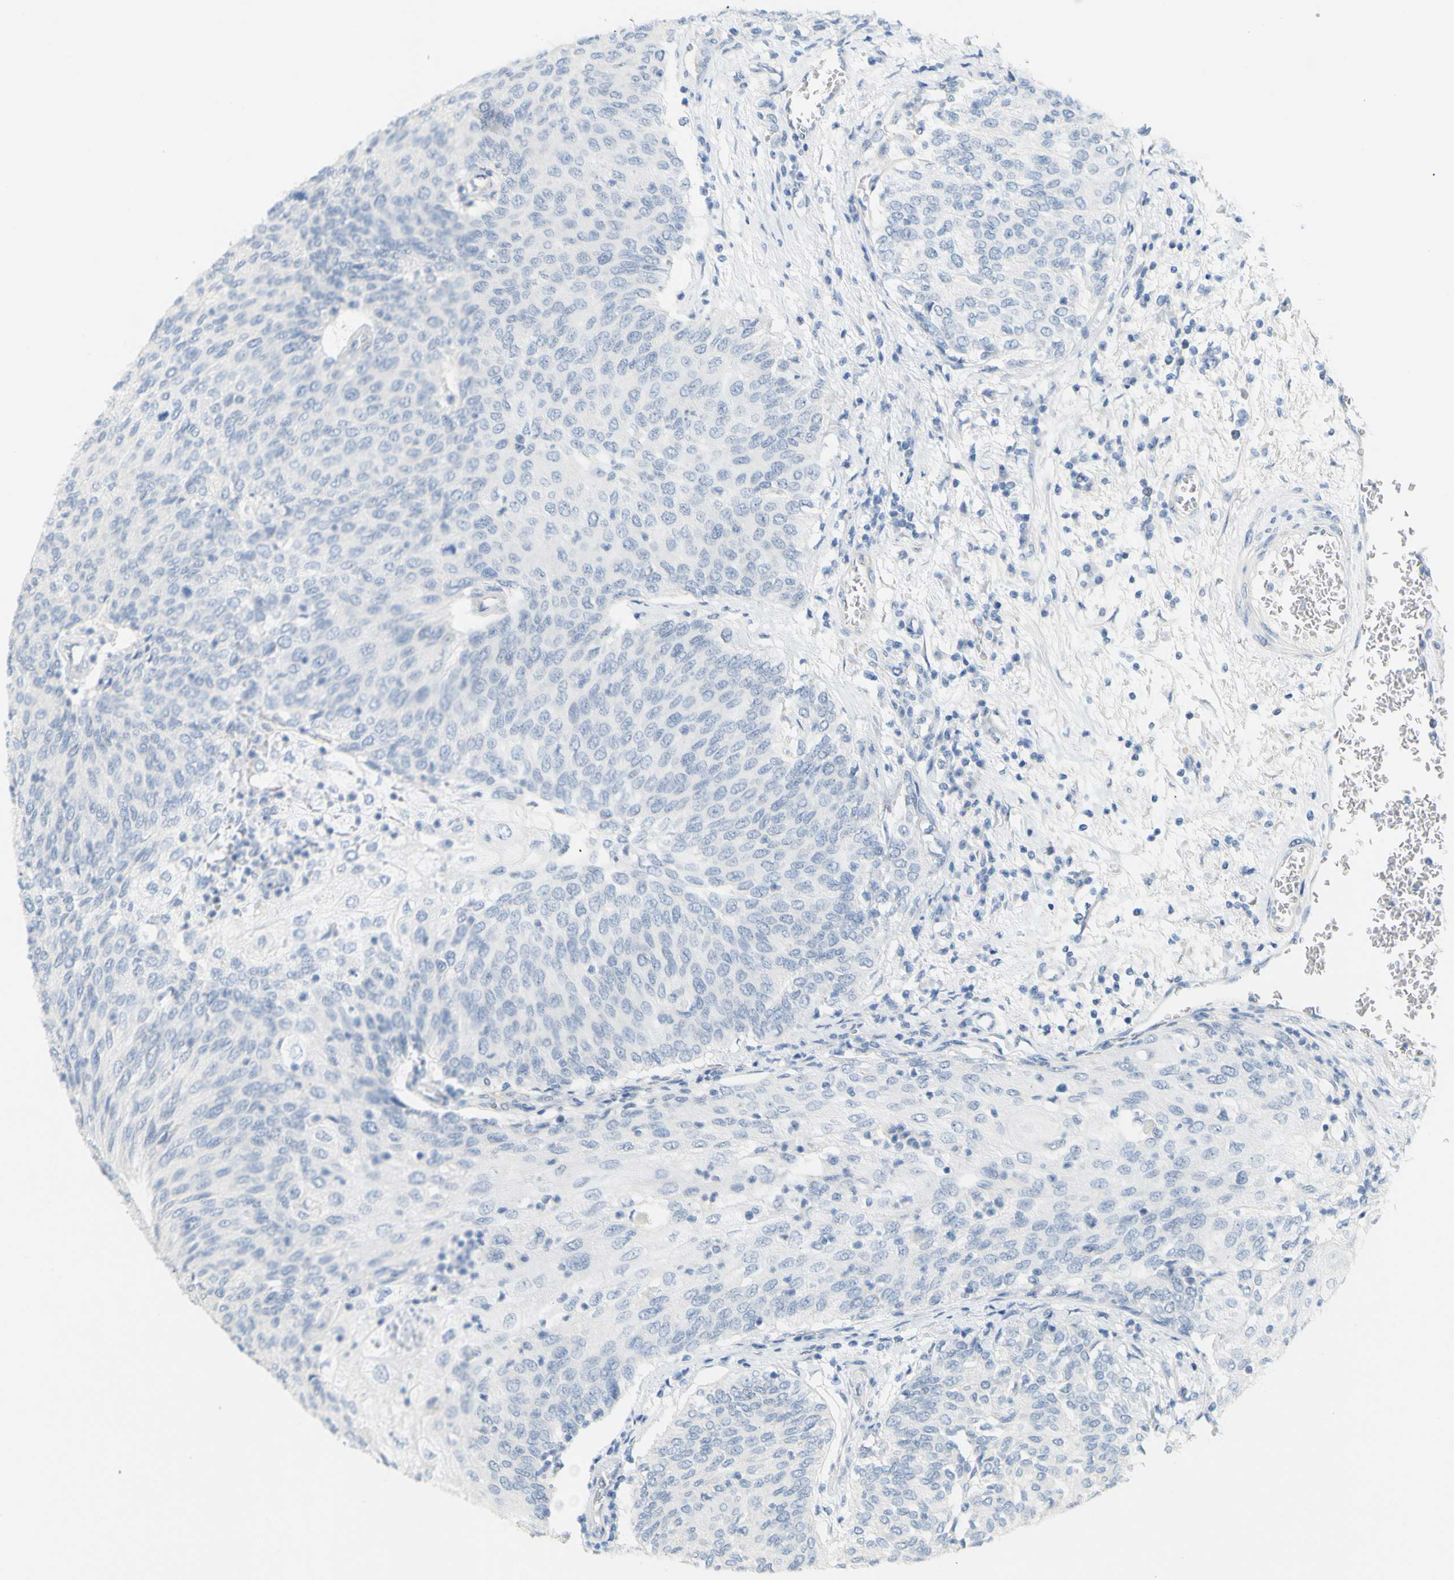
{"staining": {"intensity": "negative", "quantity": "none", "location": "none"}, "tissue": "urothelial cancer", "cell_type": "Tumor cells", "image_type": "cancer", "snomed": [{"axis": "morphology", "description": "Urothelial carcinoma, Low grade"}, {"axis": "topography", "description": "Urinary bladder"}], "caption": "Urothelial carcinoma (low-grade) stained for a protein using IHC exhibits no staining tumor cells.", "gene": "OPN1SW", "patient": {"sex": "female", "age": 79}}